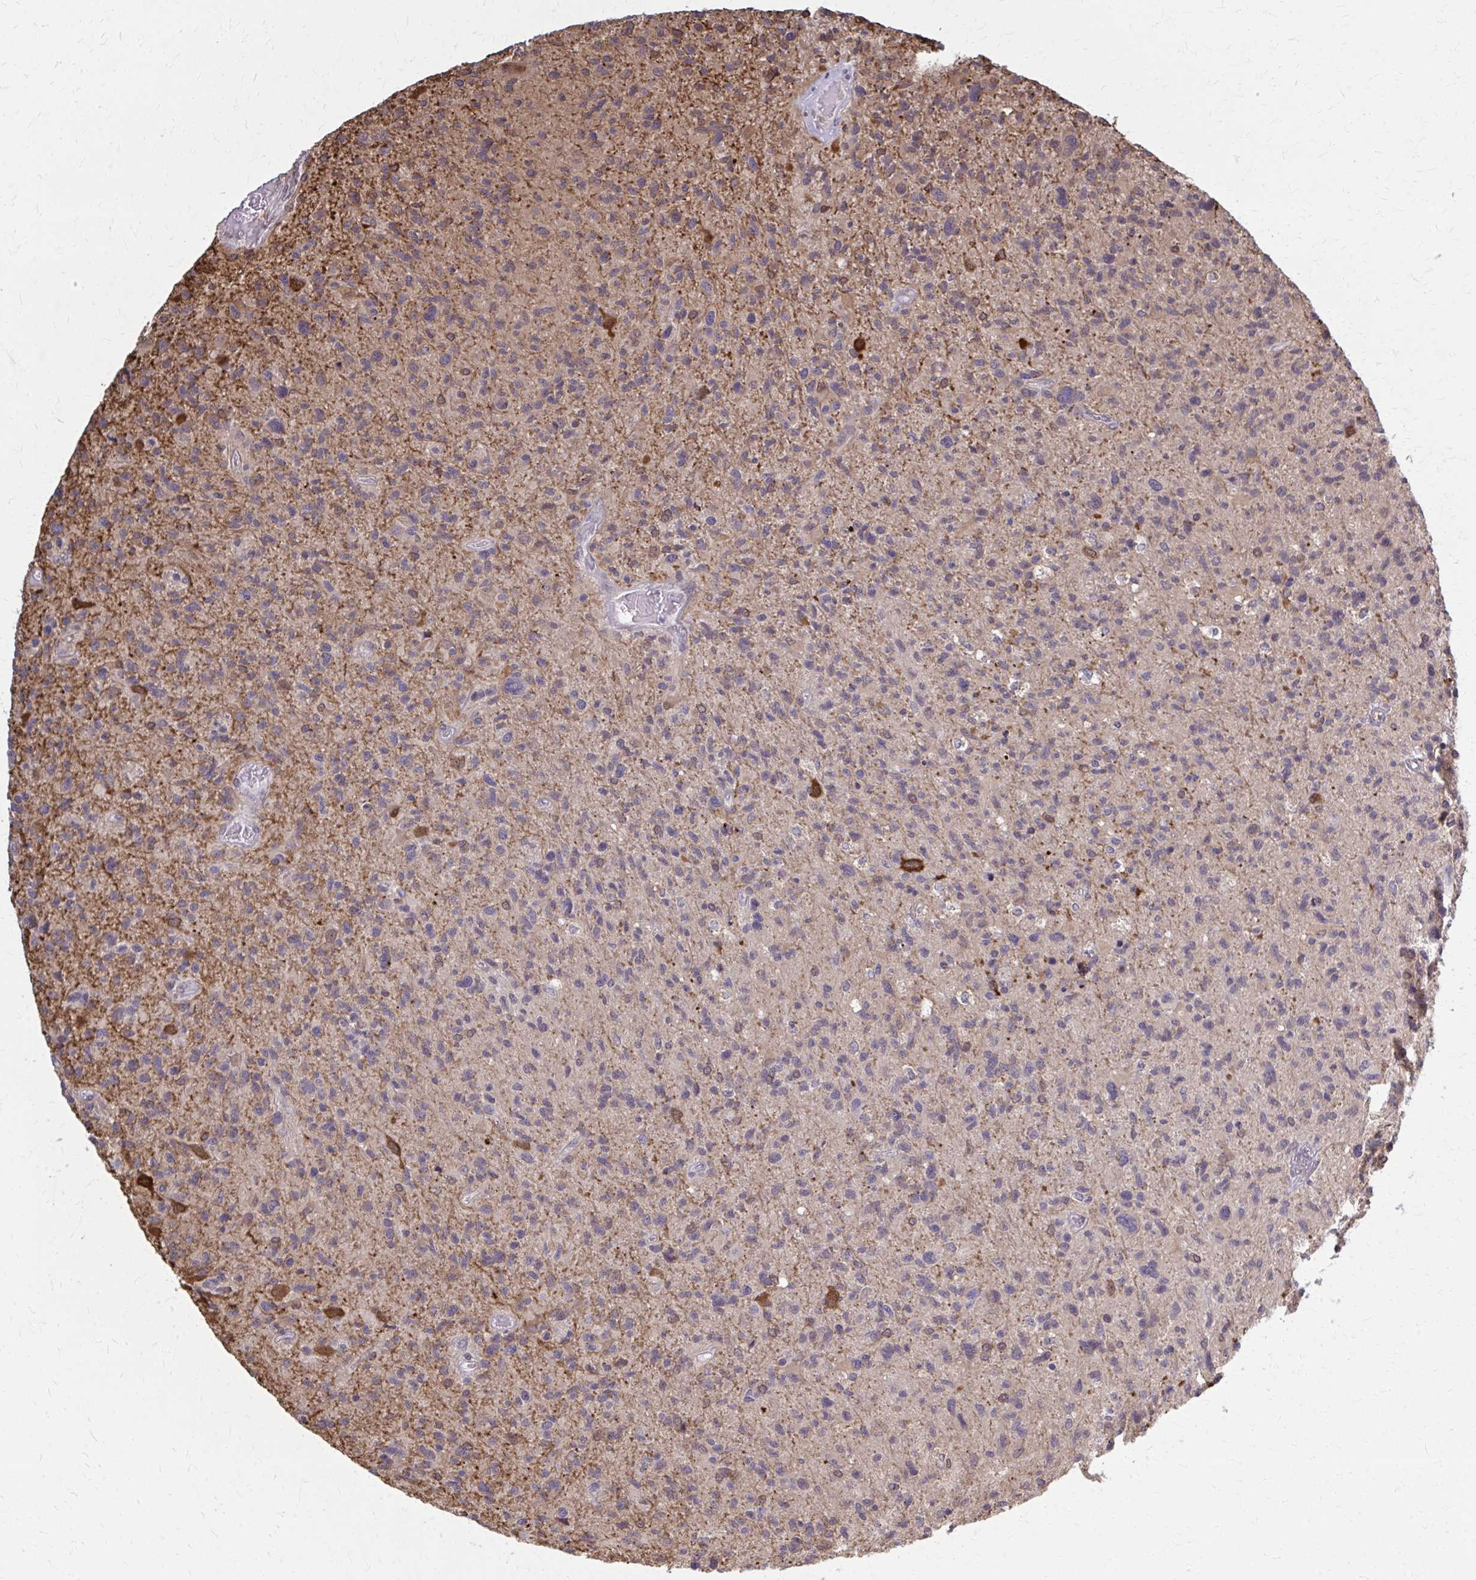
{"staining": {"intensity": "negative", "quantity": "none", "location": "none"}, "tissue": "glioma", "cell_type": "Tumor cells", "image_type": "cancer", "snomed": [{"axis": "morphology", "description": "Glioma, malignant, High grade"}, {"axis": "topography", "description": "Brain"}], "caption": "The histopathology image reveals no staining of tumor cells in glioma.", "gene": "MDH1", "patient": {"sex": "female", "age": 70}}